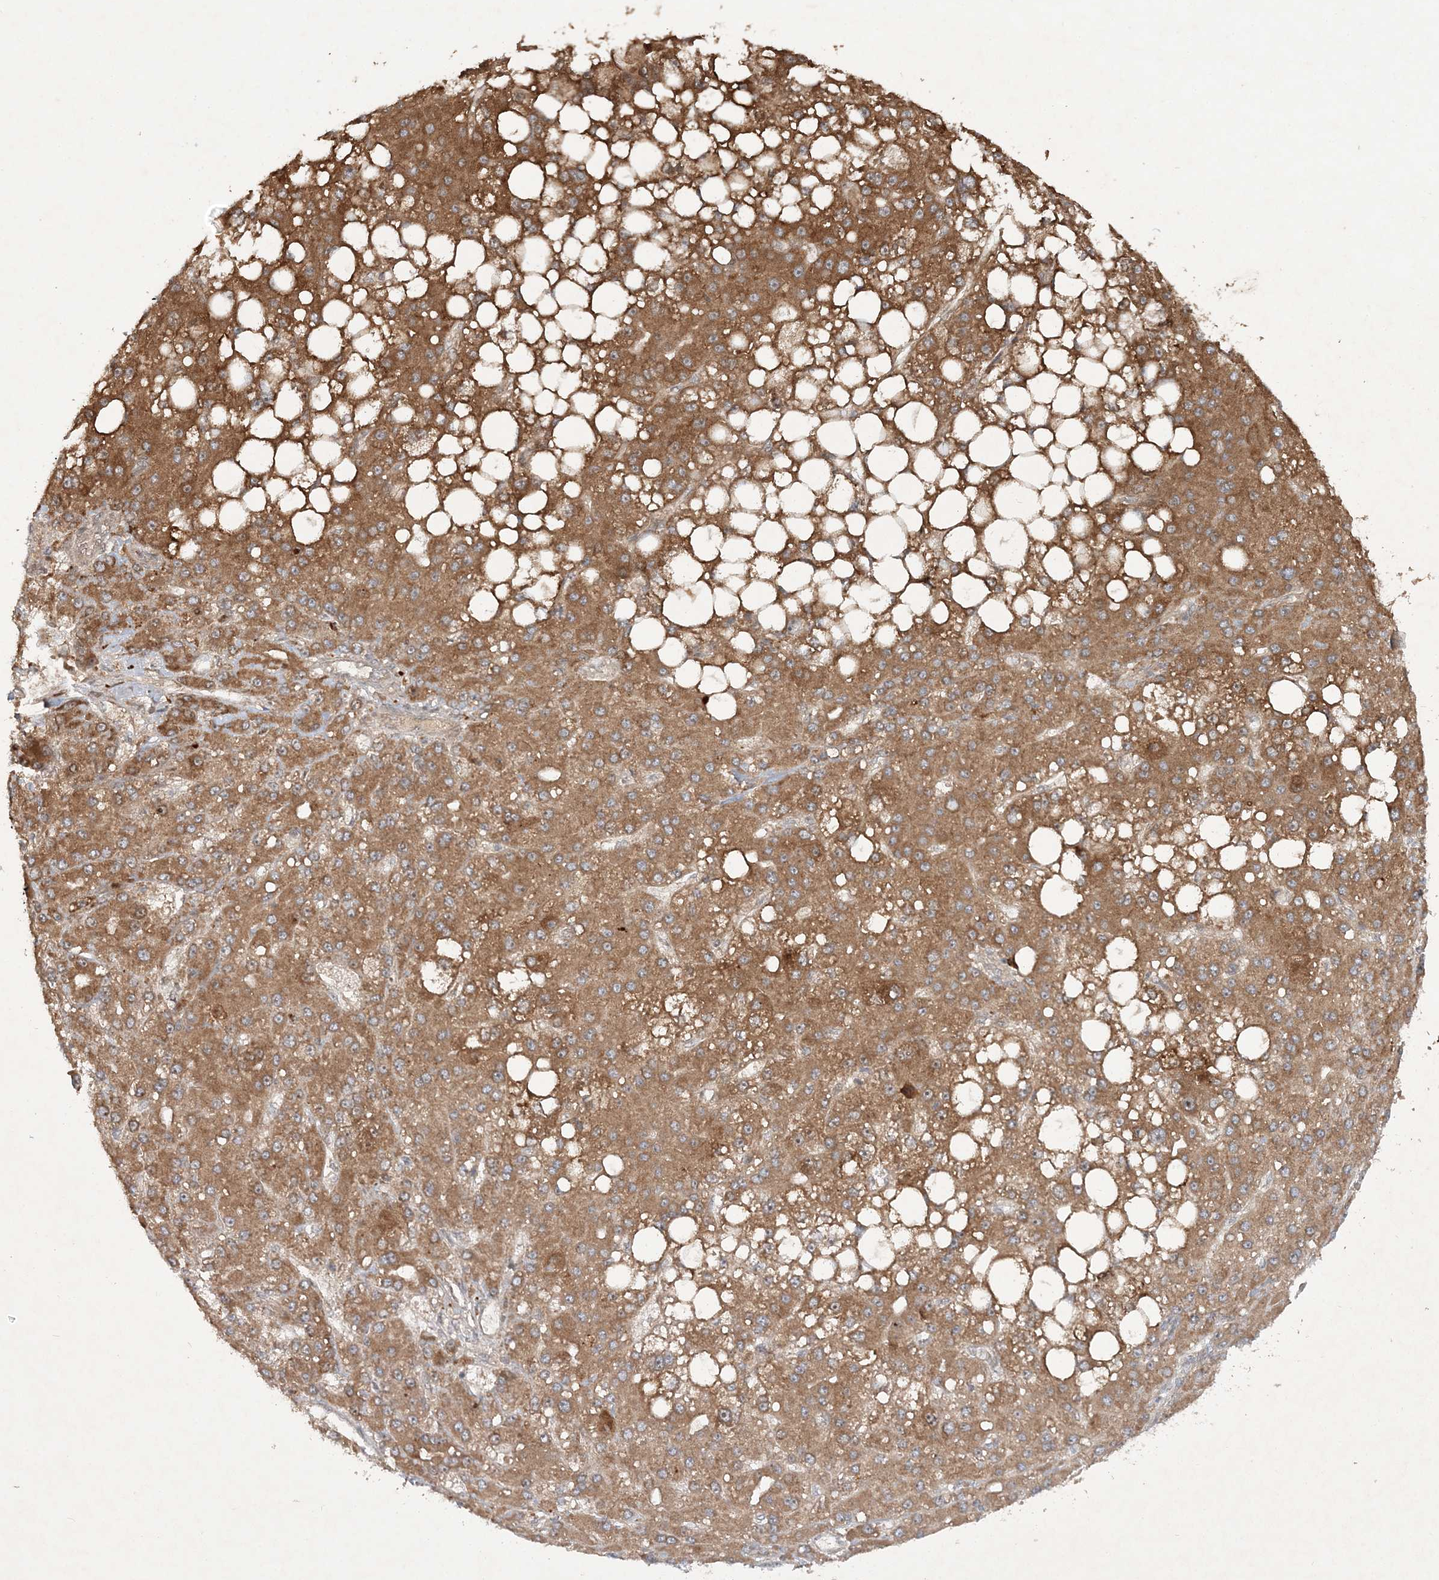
{"staining": {"intensity": "moderate", "quantity": ">75%", "location": "cytoplasmic/membranous"}, "tissue": "liver cancer", "cell_type": "Tumor cells", "image_type": "cancer", "snomed": [{"axis": "morphology", "description": "Carcinoma, Hepatocellular, NOS"}, {"axis": "topography", "description": "Liver"}], "caption": "Tumor cells demonstrate medium levels of moderate cytoplasmic/membranous positivity in about >75% of cells in human liver cancer (hepatocellular carcinoma).", "gene": "UBR3", "patient": {"sex": "male", "age": 67}}